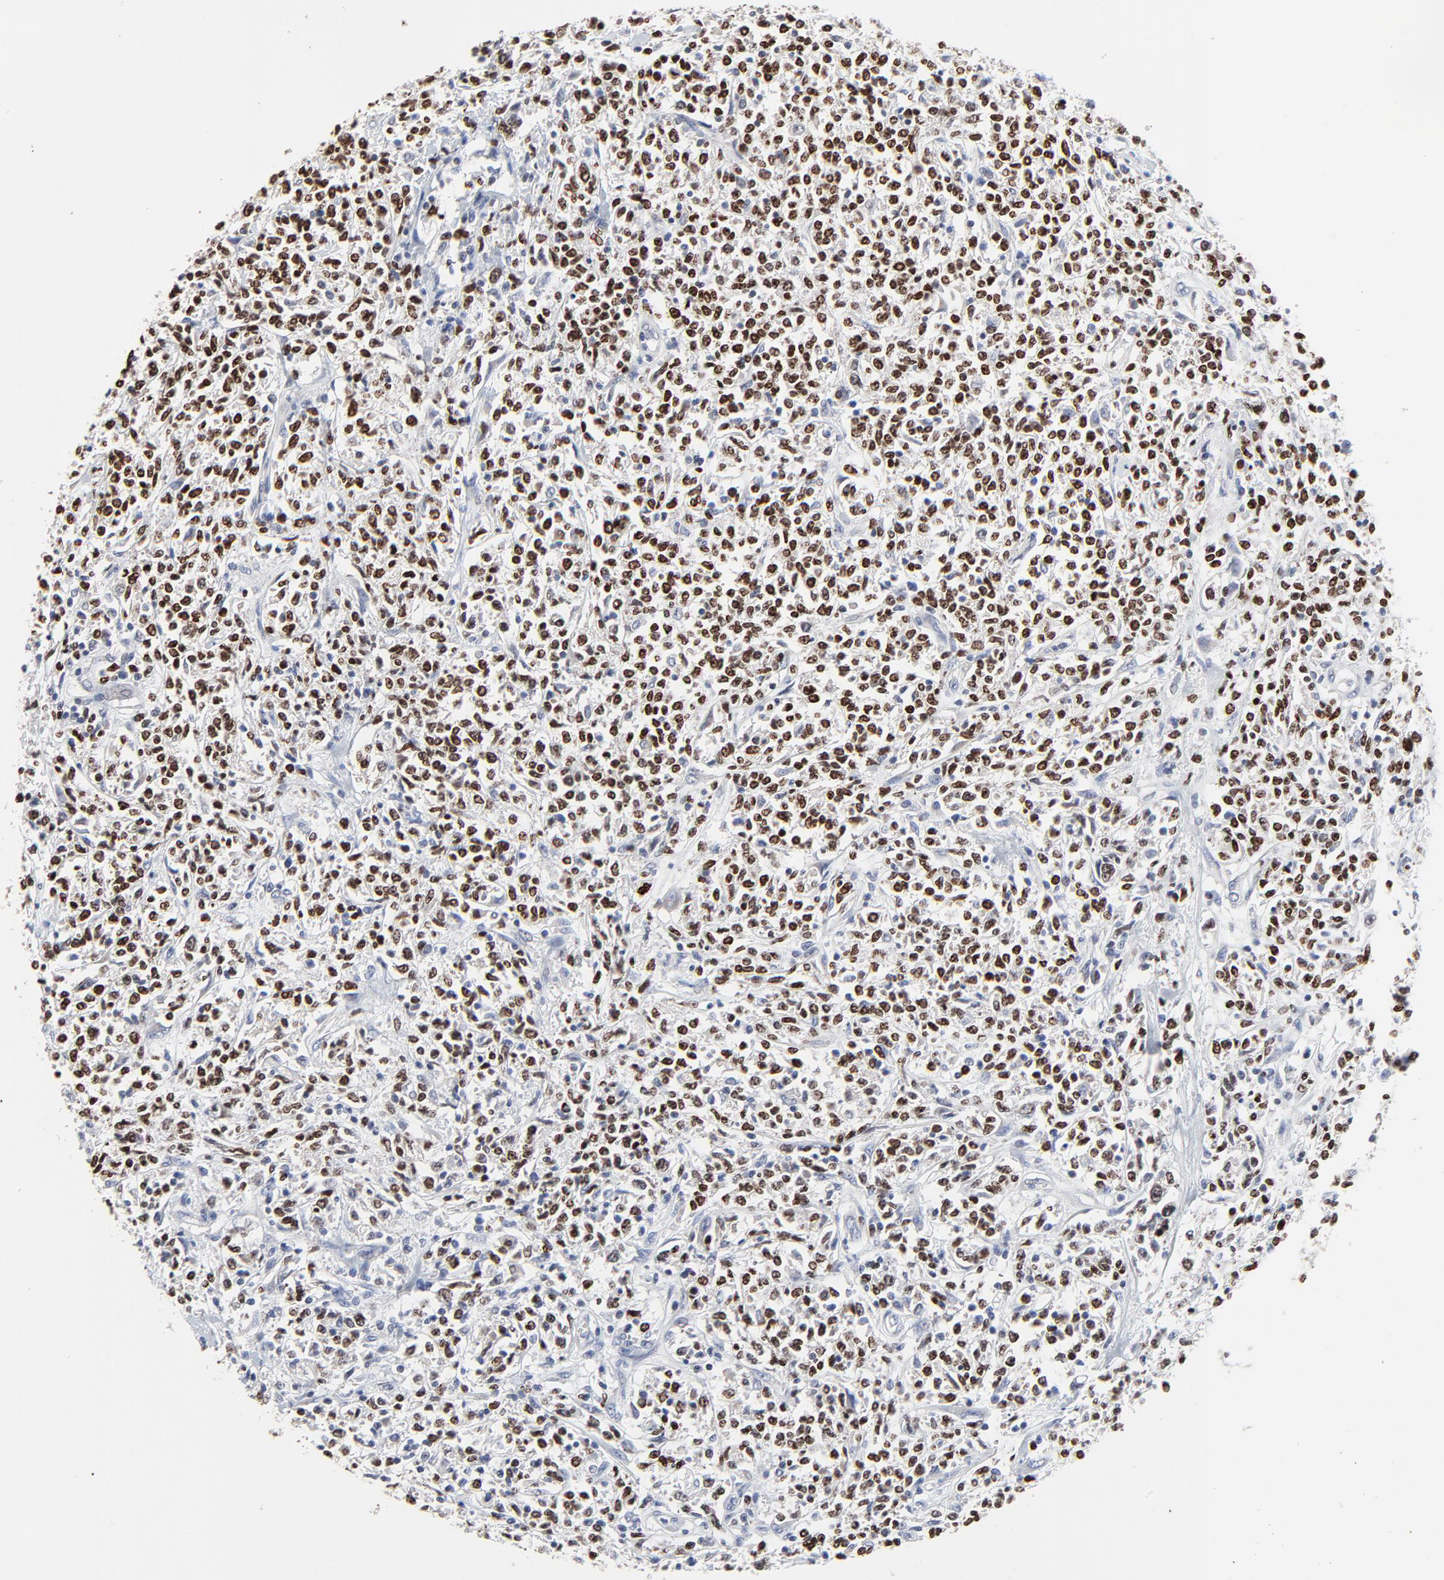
{"staining": {"intensity": "strong", "quantity": ">75%", "location": "nuclear"}, "tissue": "lymphoma", "cell_type": "Tumor cells", "image_type": "cancer", "snomed": [{"axis": "morphology", "description": "Malignant lymphoma, non-Hodgkin's type, Low grade"}, {"axis": "topography", "description": "Small intestine"}], "caption": "This is an image of immunohistochemistry (IHC) staining of lymphoma, which shows strong expression in the nuclear of tumor cells.", "gene": "LNX1", "patient": {"sex": "female", "age": 59}}